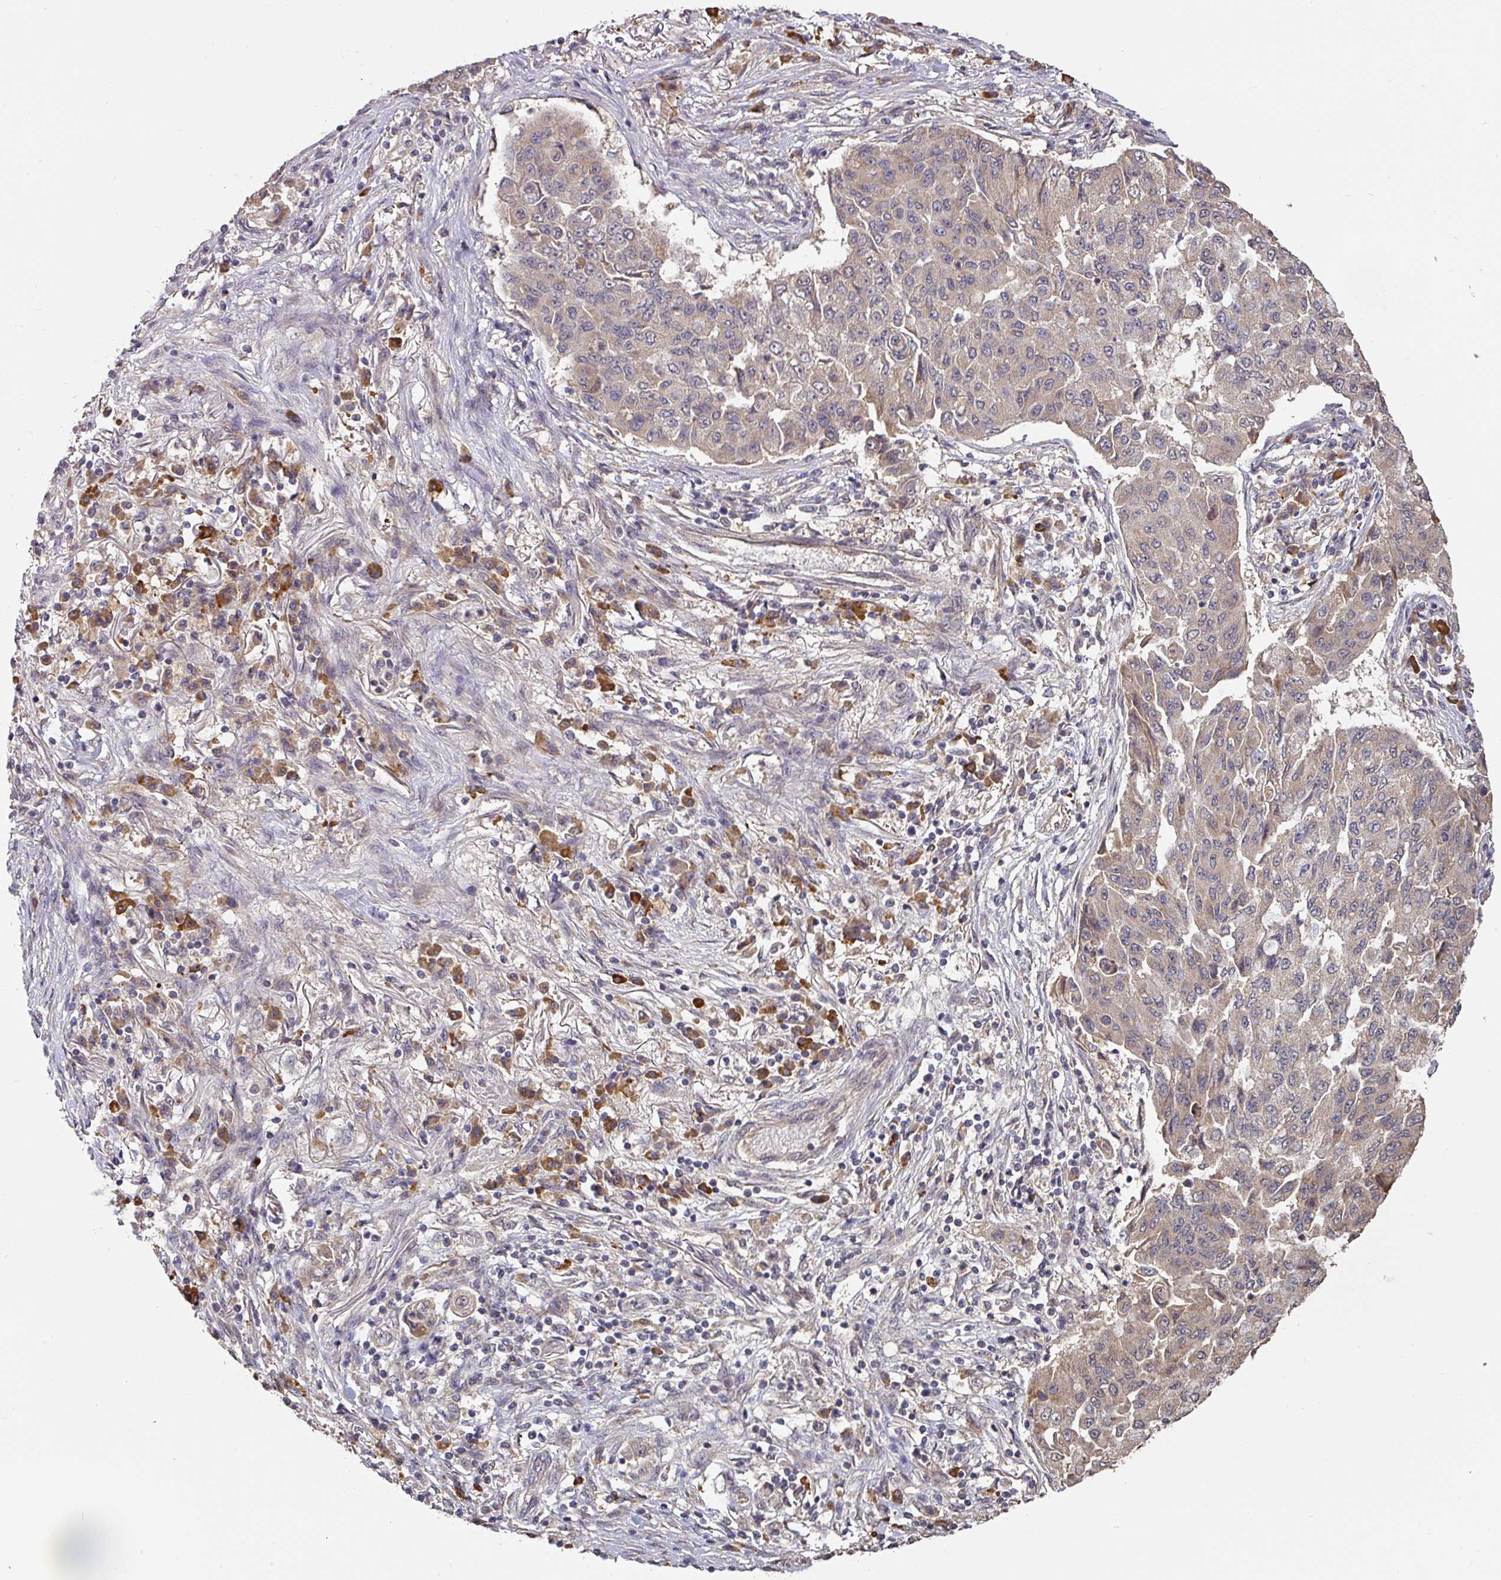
{"staining": {"intensity": "weak", "quantity": "25%-75%", "location": "cytoplasmic/membranous"}, "tissue": "lung cancer", "cell_type": "Tumor cells", "image_type": "cancer", "snomed": [{"axis": "morphology", "description": "Squamous cell carcinoma, NOS"}, {"axis": "topography", "description": "Lung"}], "caption": "Squamous cell carcinoma (lung) tissue demonstrates weak cytoplasmic/membranous staining in approximately 25%-75% of tumor cells The staining is performed using DAB (3,3'-diaminobenzidine) brown chromogen to label protein expression. The nuclei are counter-stained blue using hematoxylin.", "gene": "ACVR2B", "patient": {"sex": "male", "age": 74}}